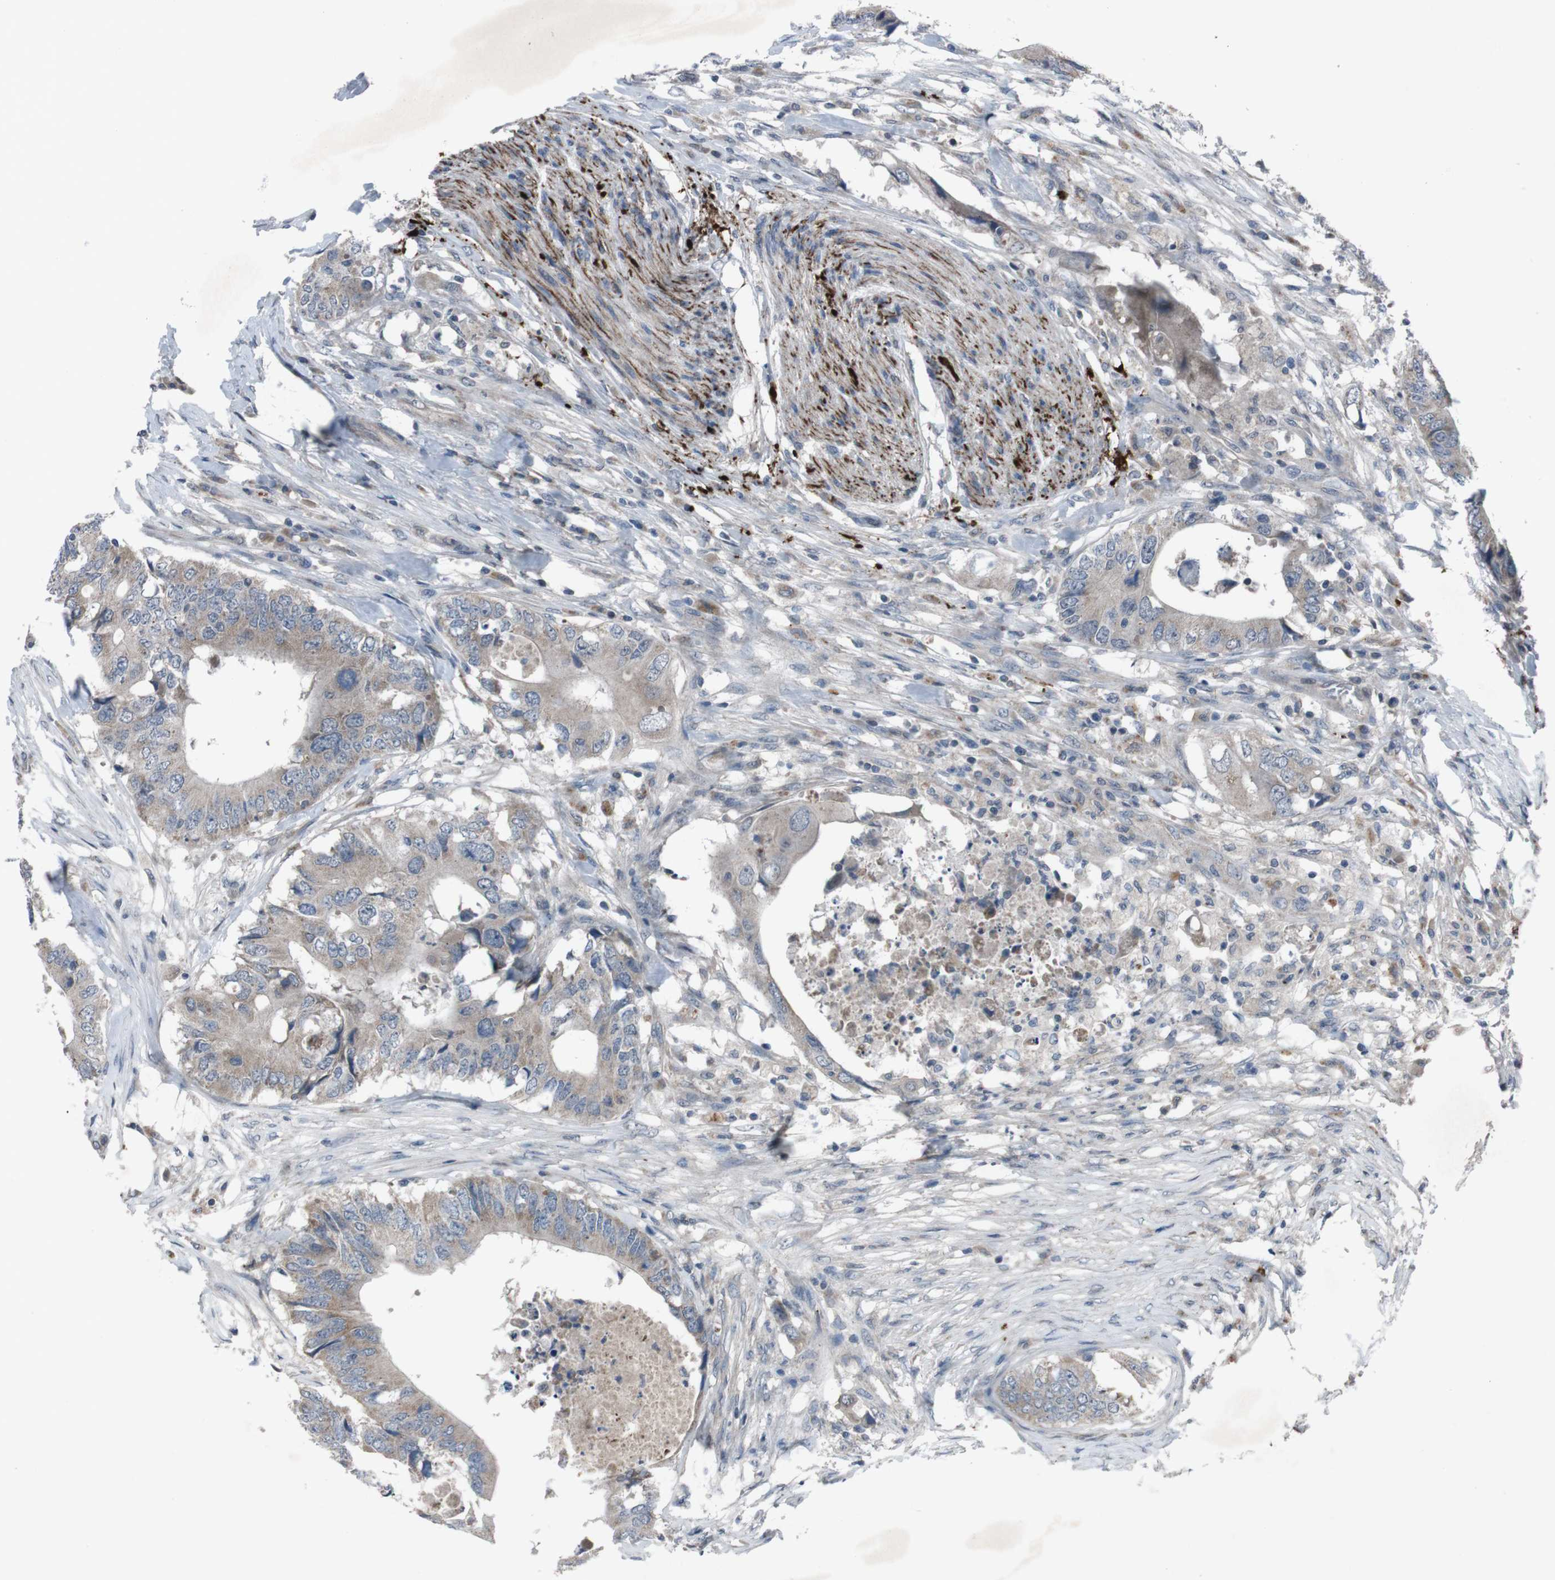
{"staining": {"intensity": "weak", "quantity": ">75%", "location": "cytoplasmic/membranous"}, "tissue": "colorectal cancer", "cell_type": "Tumor cells", "image_type": "cancer", "snomed": [{"axis": "morphology", "description": "Adenocarcinoma, NOS"}, {"axis": "topography", "description": "Colon"}], "caption": "This image reveals IHC staining of human colorectal adenocarcinoma, with low weak cytoplasmic/membranous expression in about >75% of tumor cells.", "gene": "EFNA5", "patient": {"sex": "male", "age": 71}}